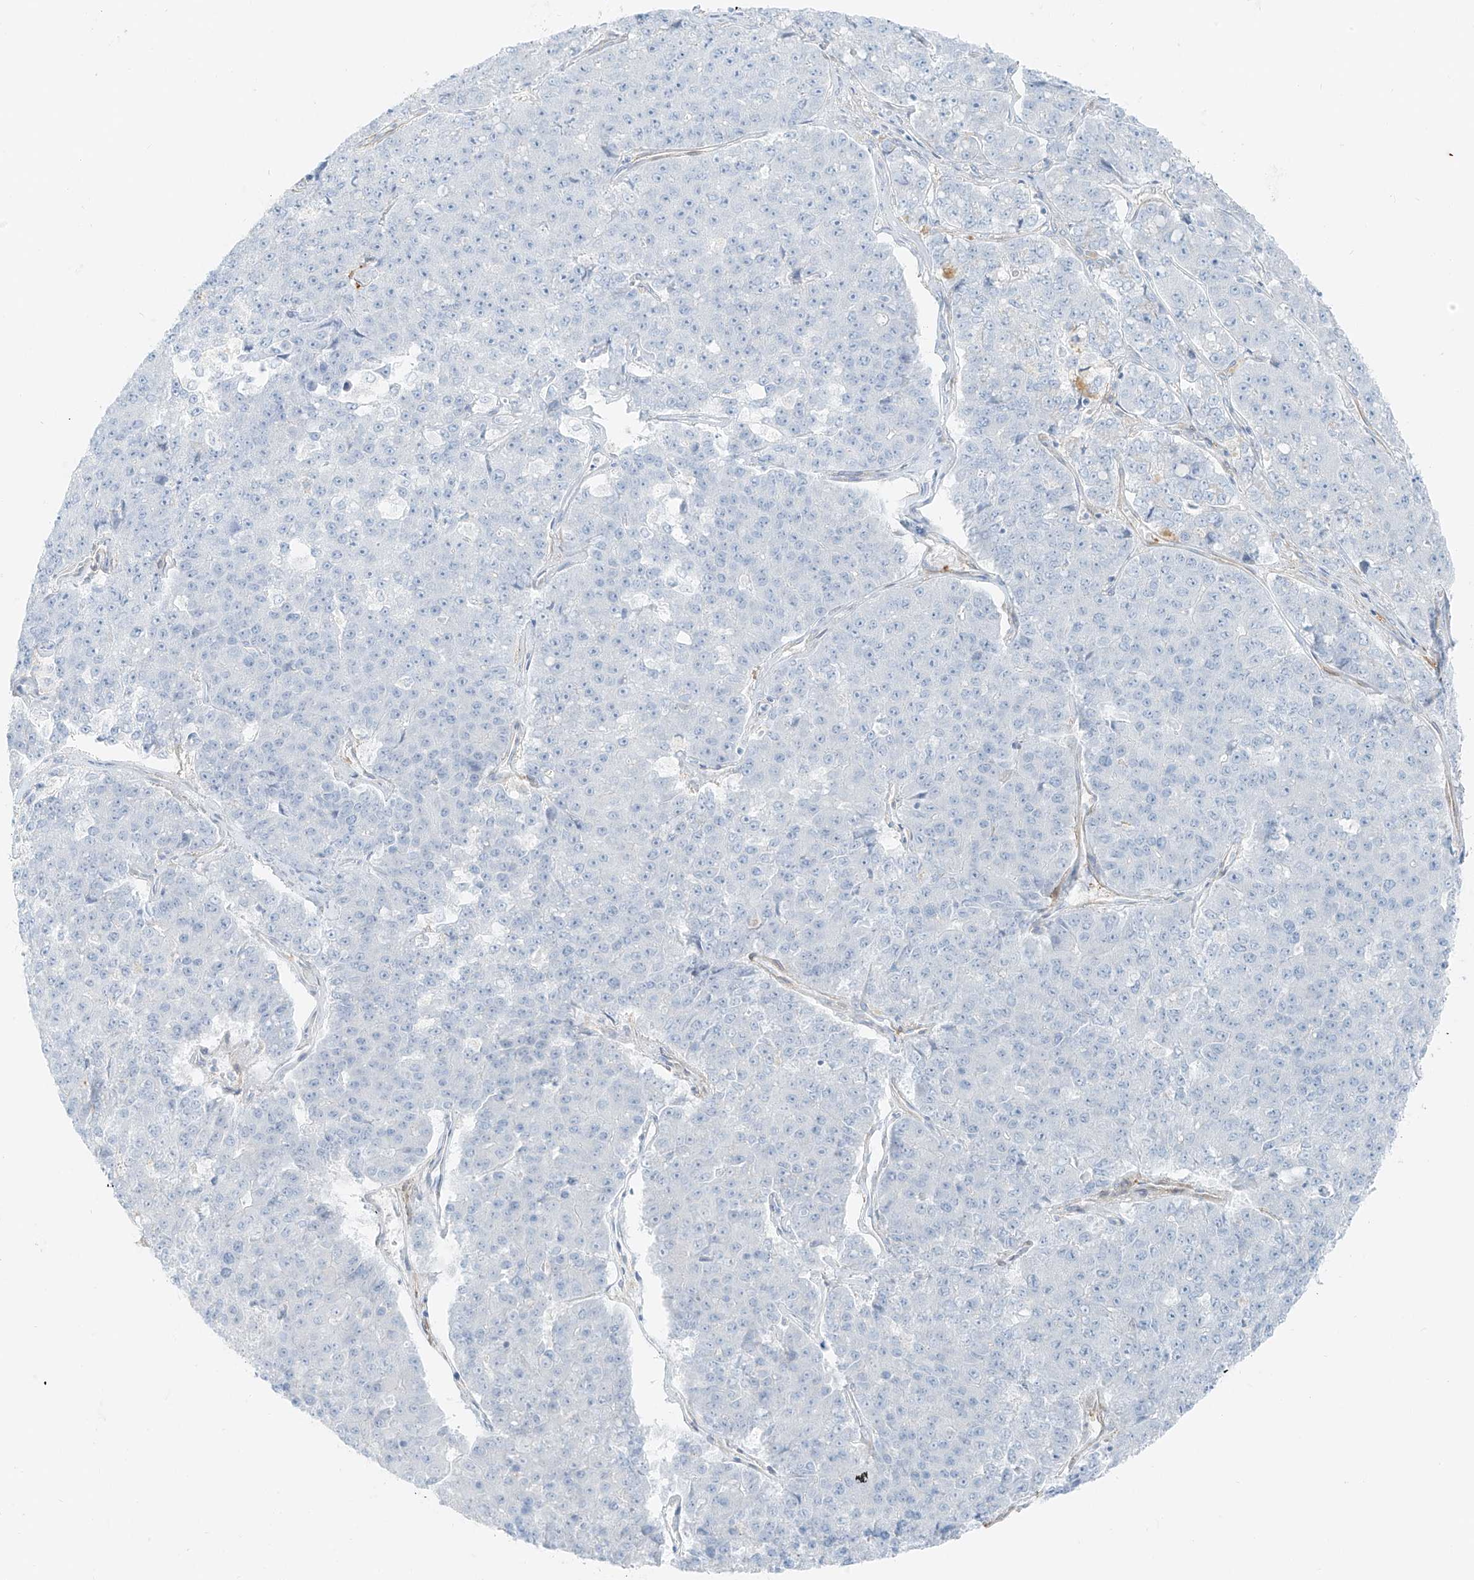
{"staining": {"intensity": "negative", "quantity": "none", "location": "none"}, "tissue": "pancreatic cancer", "cell_type": "Tumor cells", "image_type": "cancer", "snomed": [{"axis": "morphology", "description": "Adenocarcinoma, NOS"}, {"axis": "topography", "description": "Pancreas"}], "caption": "Adenocarcinoma (pancreatic) was stained to show a protein in brown. There is no significant expression in tumor cells. The staining is performed using DAB (3,3'-diaminobenzidine) brown chromogen with nuclei counter-stained in using hematoxylin.", "gene": "SMCP", "patient": {"sex": "male", "age": 50}}